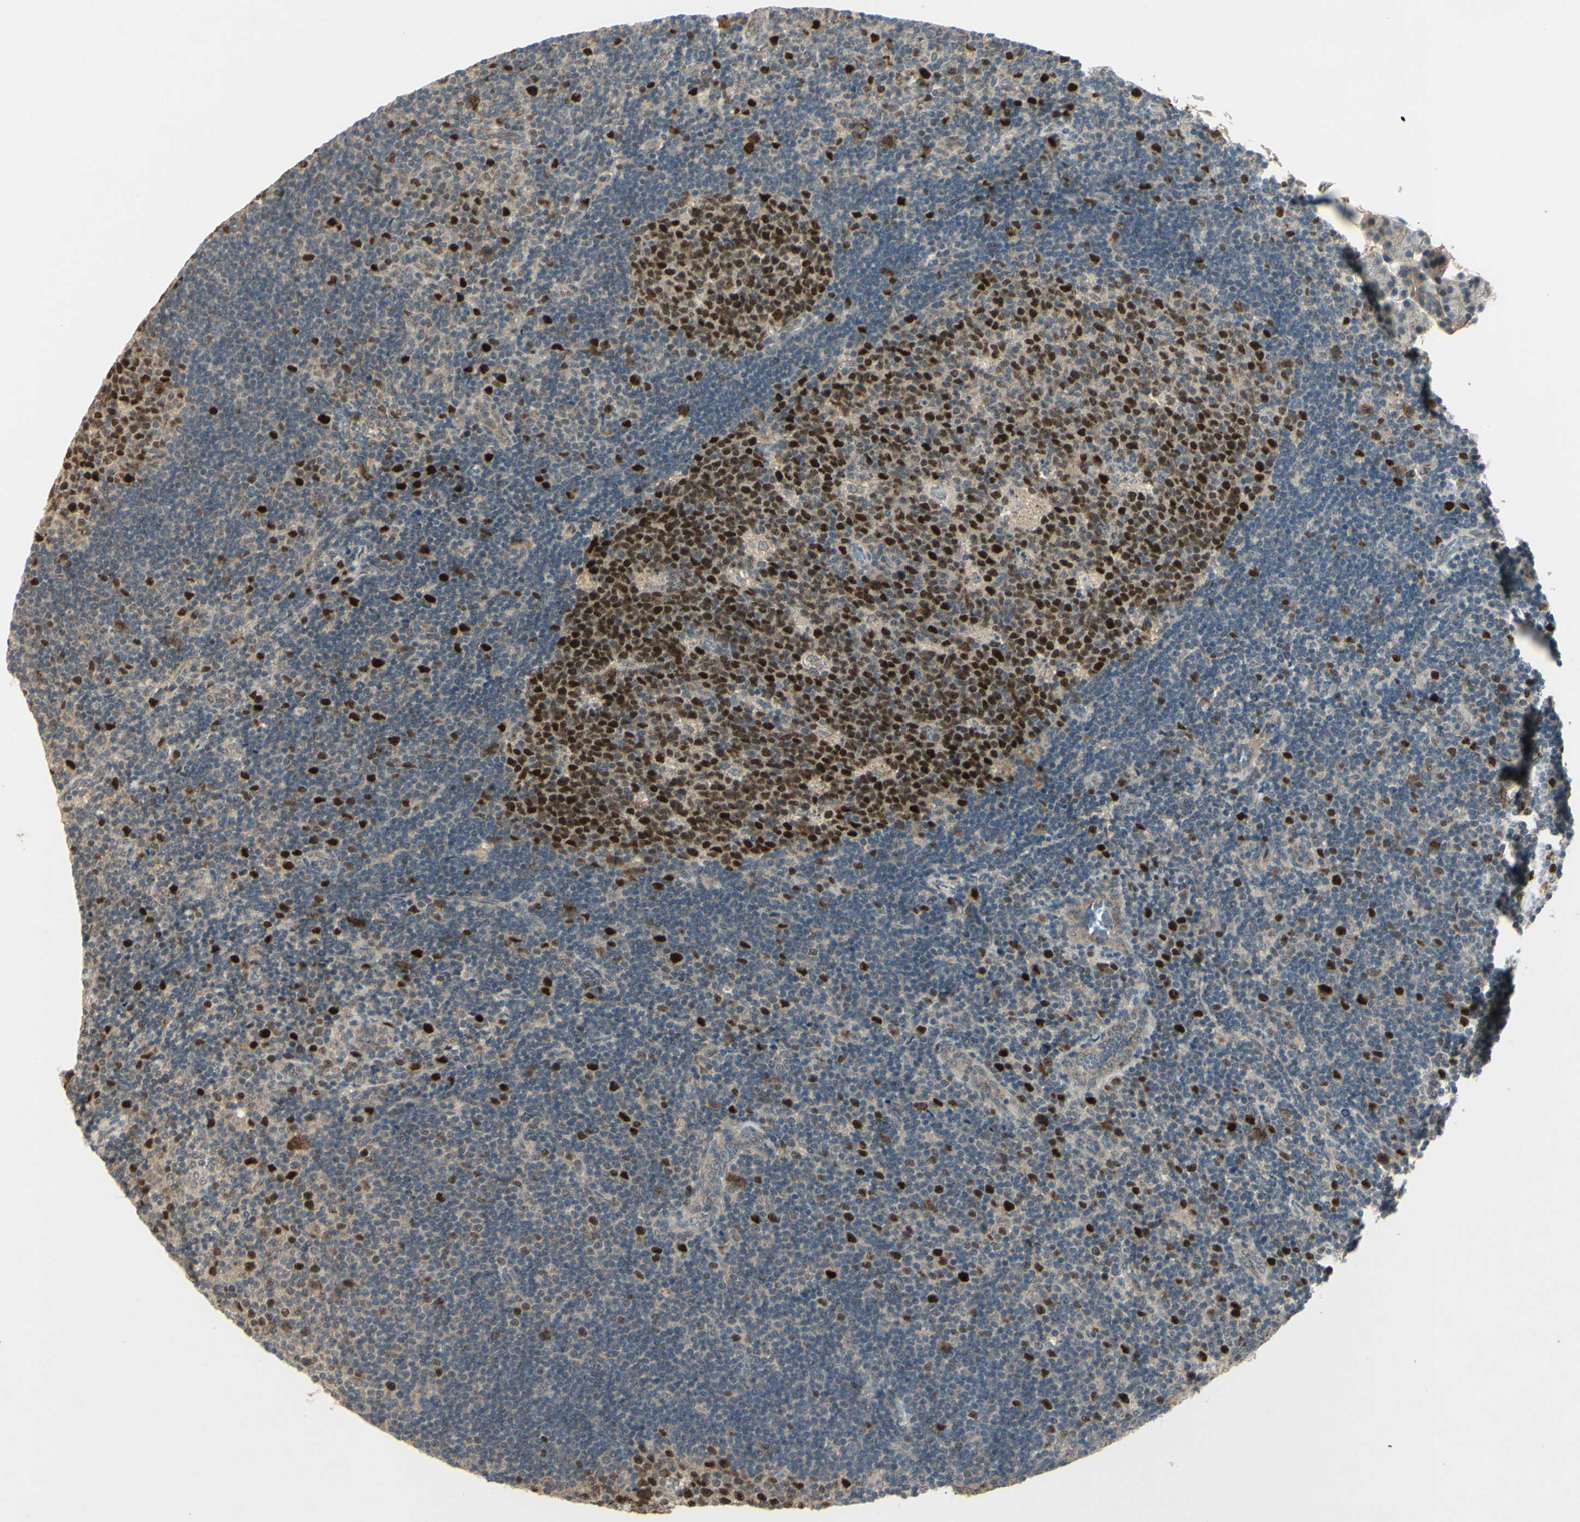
{"staining": {"intensity": "strong", "quantity": ">75%", "location": "nuclear"}, "tissue": "lymph node", "cell_type": "Germinal center cells", "image_type": "normal", "snomed": [{"axis": "morphology", "description": "Normal tissue, NOS"}, {"axis": "topography", "description": "Lymph node"}, {"axis": "topography", "description": "Salivary gland"}], "caption": "Unremarkable lymph node was stained to show a protein in brown. There is high levels of strong nuclear staining in approximately >75% of germinal center cells.", "gene": "RAD18", "patient": {"sex": "male", "age": 8}}